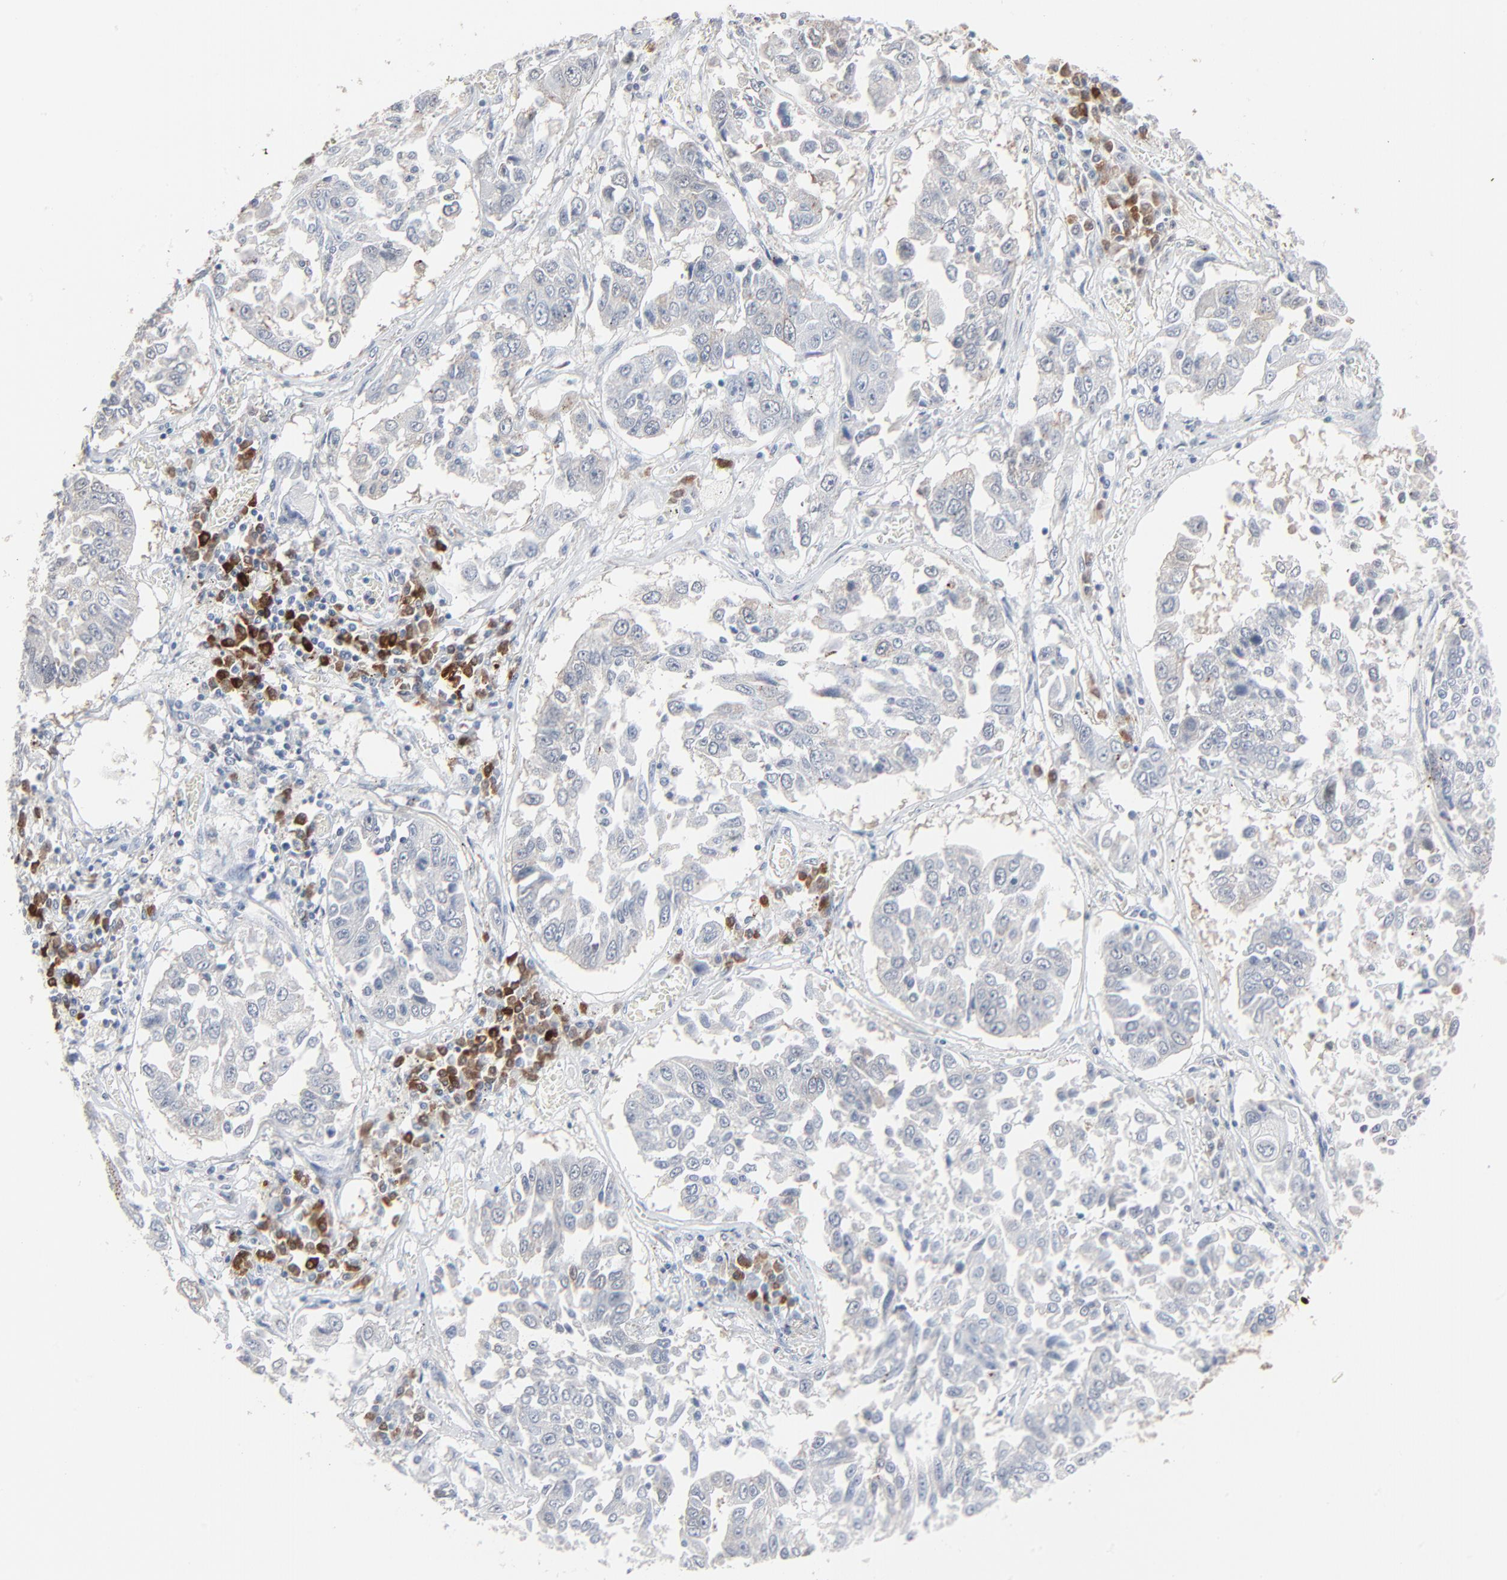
{"staining": {"intensity": "negative", "quantity": "none", "location": "none"}, "tissue": "lung cancer", "cell_type": "Tumor cells", "image_type": "cancer", "snomed": [{"axis": "morphology", "description": "Squamous cell carcinoma, NOS"}, {"axis": "topography", "description": "Lung"}], "caption": "Immunohistochemistry (IHC) image of squamous cell carcinoma (lung) stained for a protein (brown), which reveals no expression in tumor cells. (Immunohistochemistry (IHC), brightfield microscopy, high magnification).", "gene": "PHGDH", "patient": {"sex": "male", "age": 71}}